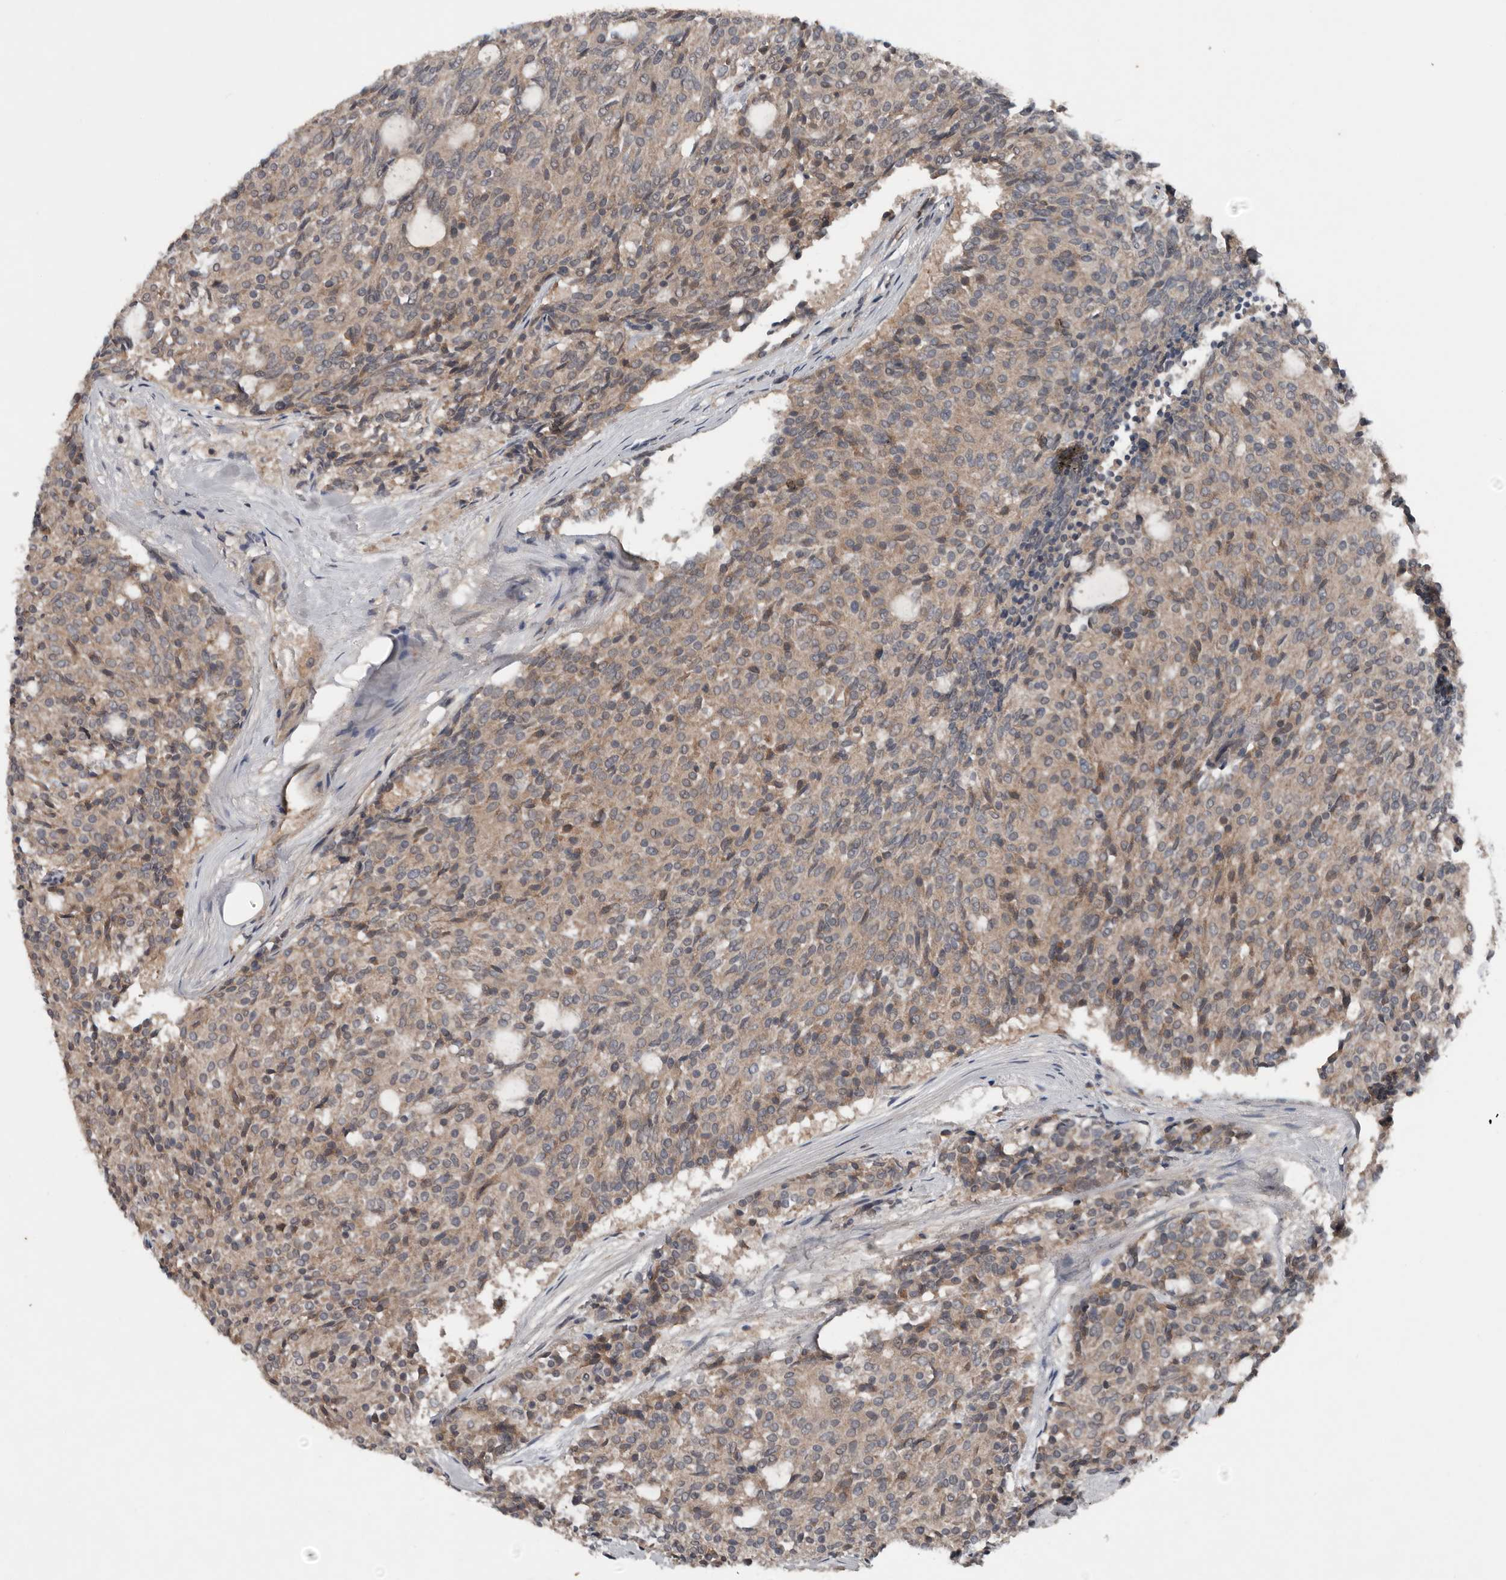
{"staining": {"intensity": "weak", "quantity": "25%-75%", "location": "cytoplasmic/membranous"}, "tissue": "carcinoid", "cell_type": "Tumor cells", "image_type": "cancer", "snomed": [{"axis": "morphology", "description": "Carcinoid, malignant, NOS"}, {"axis": "topography", "description": "Pancreas"}], "caption": "This is a histology image of immunohistochemistry (IHC) staining of carcinoid, which shows weak expression in the cytoplasmic/membranous of tumor cells.", "gene": "DNAJB4", "patient": {"sex": "female", "age": 54}}